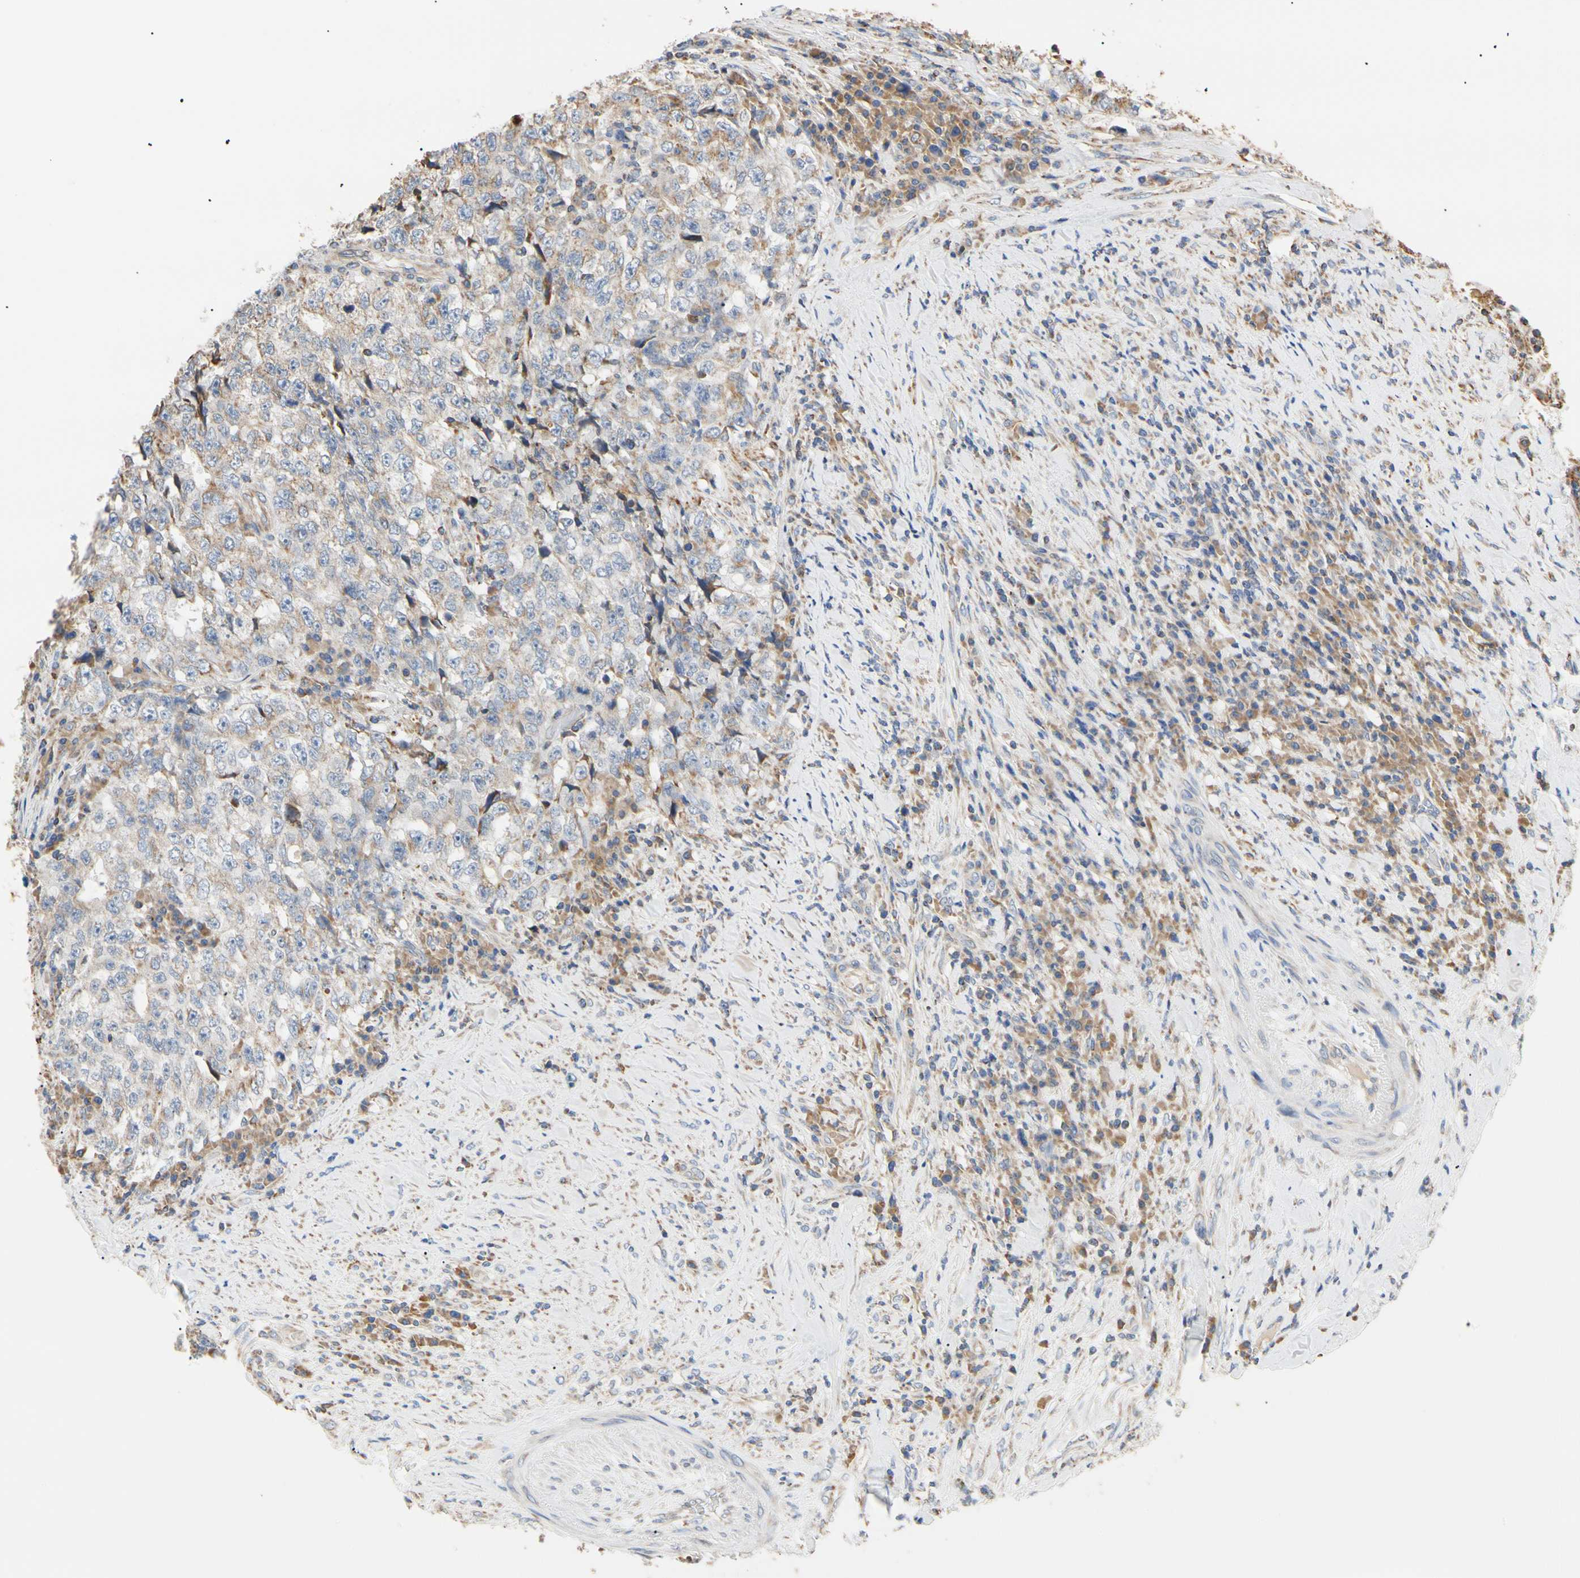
{"staining": {"intensity": "weak", "quantity": "25%-75%", "location": "cytoplasmic/membranous"}, "tissue": "testis cancer", "cell_type": "Tumor cells", "image_type": "cancer", "snomed": [{"axis": "morphology", "description": "Necrosis, NOS"}, {"axis": "morphology", "description": "Carcinoma, Embryonal, NOS"}, {"axis": "topography", "description": "Testis"}], "caption": "This is an image of IHC staining of embryonal carcinoma (testis), which shows weak expression in the cytoplasmic/membranous of tumor cells.", "gene": "PLGRKT", "patient": {"sex": "male", "age": 19}}